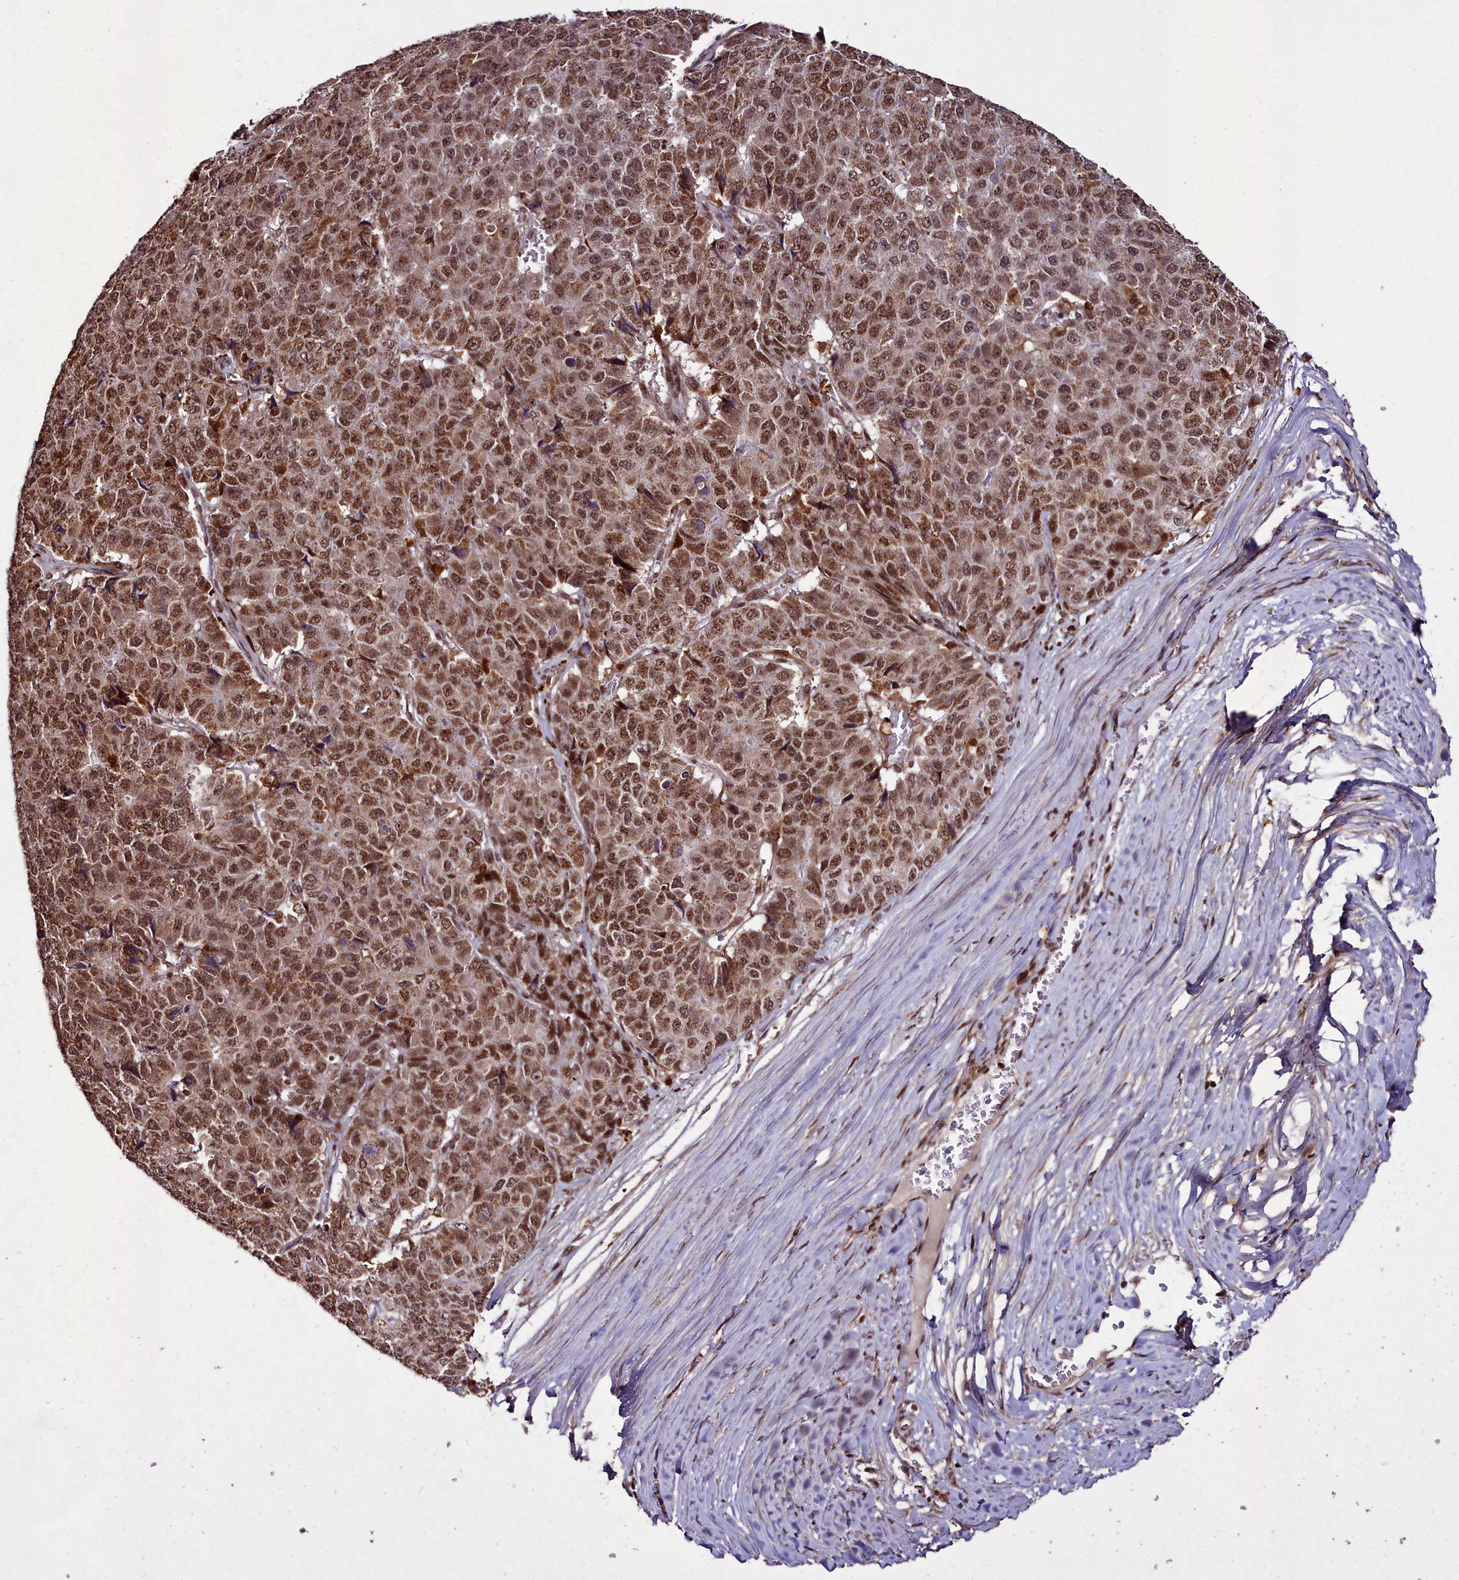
{"staining": {"intensity": "strong", "quantity": ">75%", "location": "nuclear"}, "tissue": "pancreatic cancer", "cell_type": "Tumor cells", "image_type": "cancer", "snomed": [{"axis": "morphology", "description": "Adenocarcinoma, NOS"}, {"axis": "topography", "description": "Pancreas"}], "caption": "About >75% of tumor cells in adenocarcinoma (pancreatic) display strong nuclear protein positivity as visualized by brown immunohistochemical staining.", "gene": "CXXC1", "patient": {"sex": "male", "age": 50}}